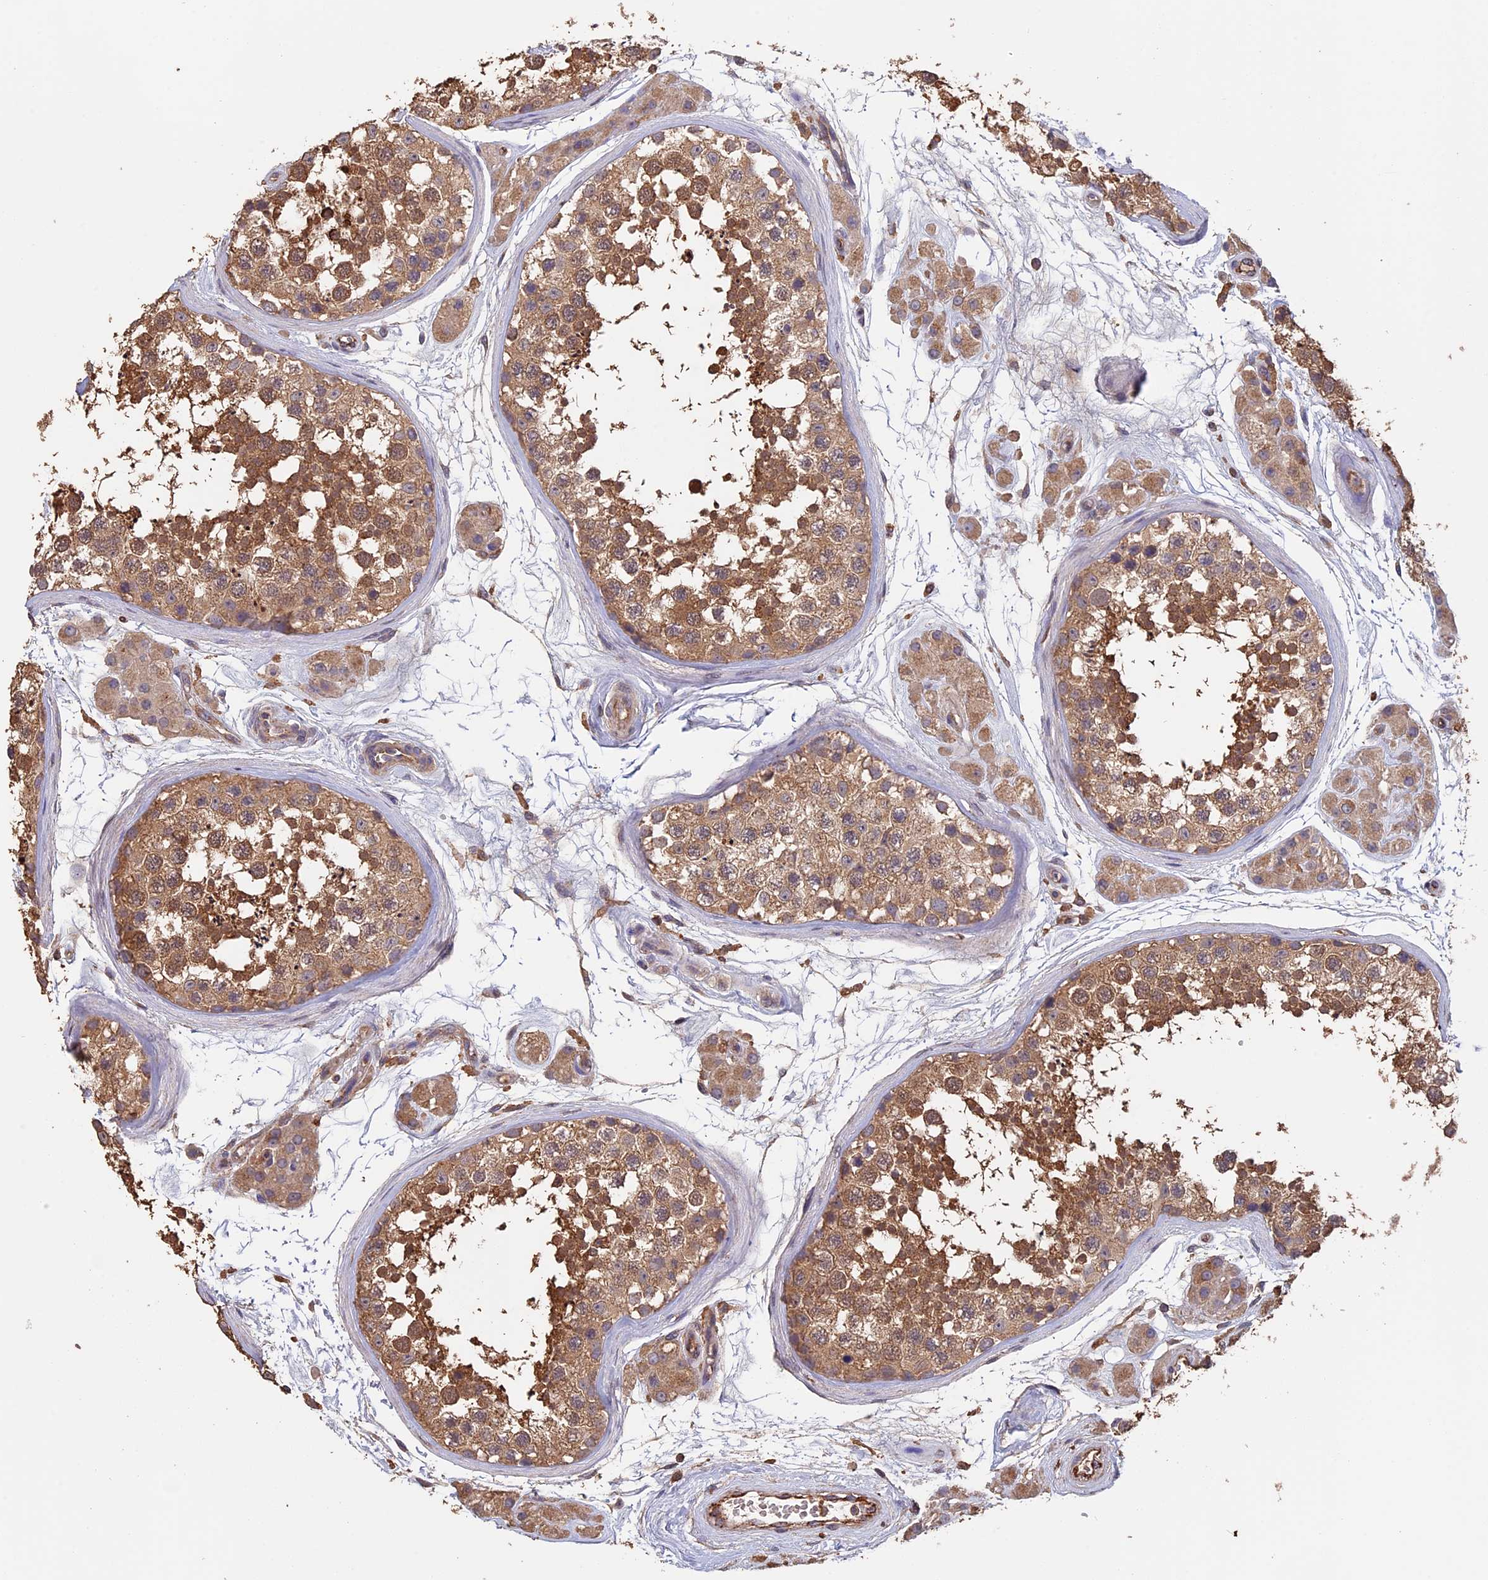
{"staining": {"intensity": "moderate", "quantity": ">75%", "location": "cytoplasmic/membranous"}, "tissue": "testis", "cell_type": "Cells in seminiferous ducts", "image_type": "normal", "snomed": [{"axis": "morphology", "description": "Normal tissue, NOS"}, {"axis": "topography", "description": "Testis"}], "caption": "Immunohistochemistry (DAB (3,3'-diaminobenzidine)) staining of normal human testis displays moderate cytoplasmic/membranous protein staining in about >75% of cells in seminiferous ducts. Immunohistochemistry (ihc) stains the protein in brown and the nuclei are stained blue.", "gene": "PIGQ", "patient": {"sex": "male", "age": 56}}